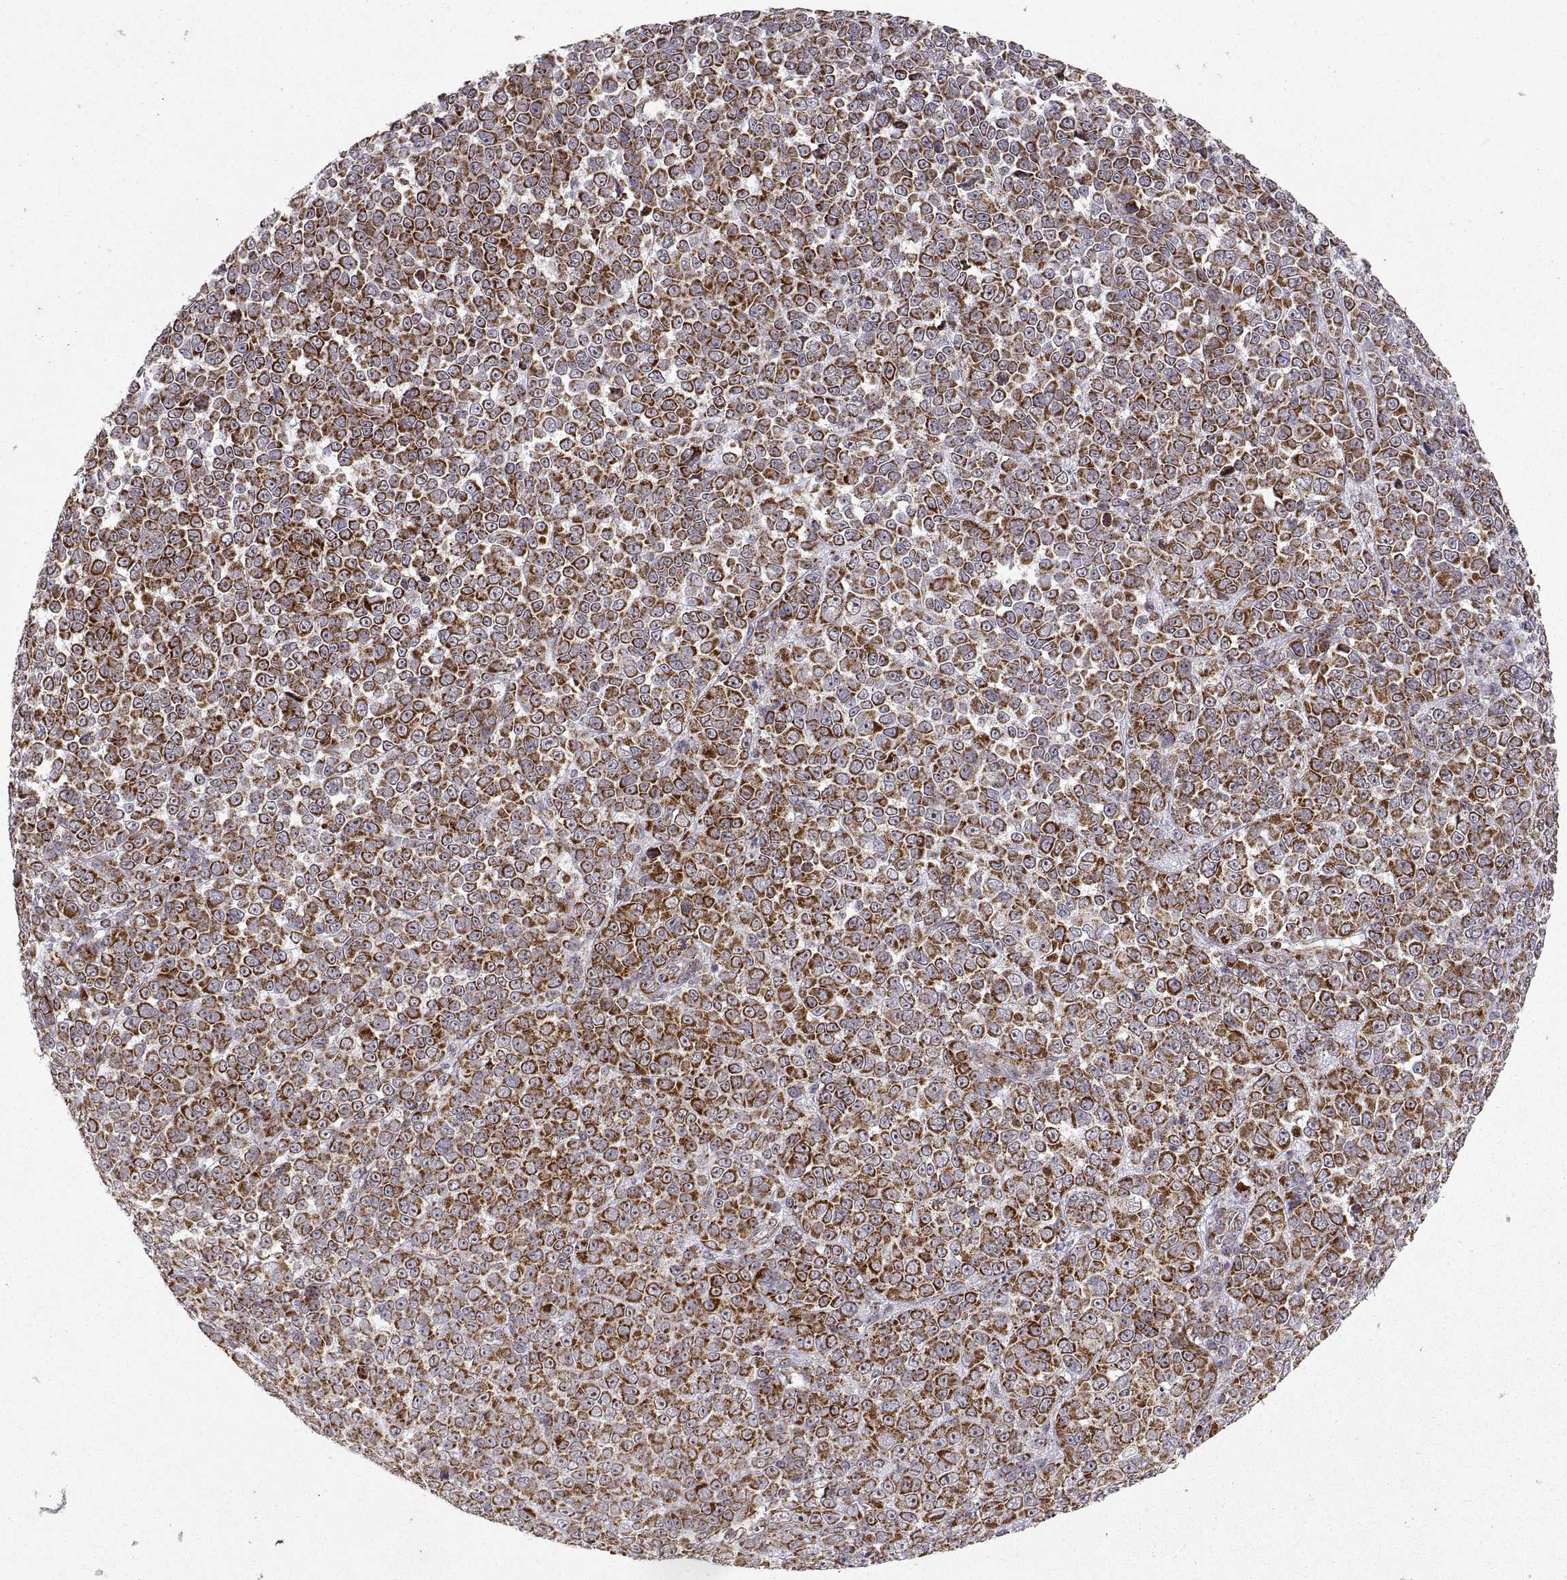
{"staining": {"intensity": "moderate", "quantity": ">75%", "location": "cytoplasmic/membranous"}, "tissue": "melanoma", "cell_type": "Tumor cells", "image_type": "cancer", "snomed": [{"axis": "morphology", "description": "Malignant melanoma, NOS"}, {"axis": "topography", "description": "Skin"}], "caption": "Melanoma stained with DAB (3,3'-diaminobenzidine) immunohistochemistry reveals medium levels of moderate cytoplasmic/membranous expression in approximately >75% of tumor cells. (DAB IHC with brightfield microscopy, high magnification).", "gene": "MANBAL", "patient": {"sex": "female", "age": 95}}